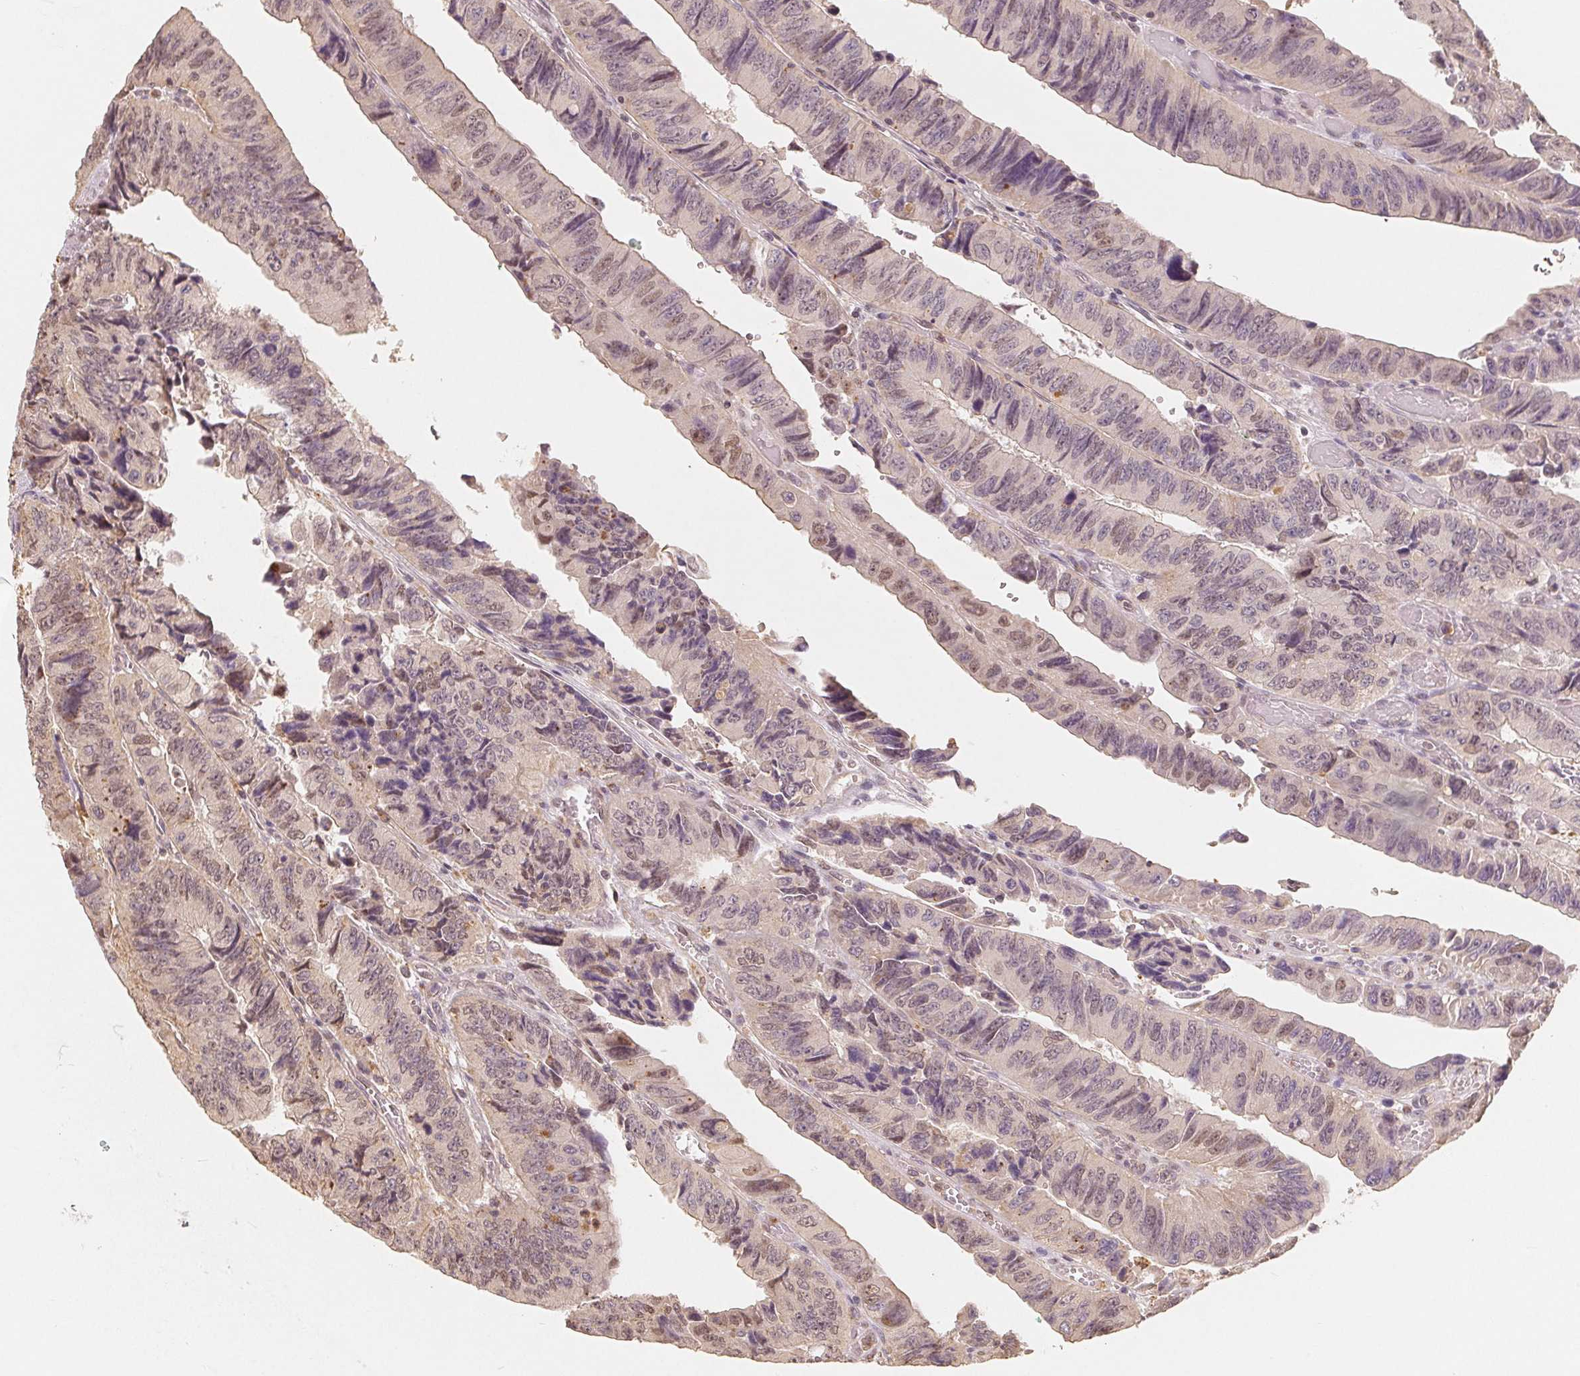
{"staining": {"intensity": "weak", "quantity": "25%-75%", "location": "nuclear"}, "tissue": "colorectal cancer", "cell_type": "Tumor cells", "image_type": "cancer", "snomed": [{"axis": "morphology", "description": "Adenocarcinoma, NOS"}, {"axis": "topography", "description": "Colon"}], "caption": "High-power microscopy captured an immunohistochemistry (IHC) micrograph of colorectal cancer, revealing weak nuclear staining in approximately 25%-75% of tumor cells.", "gene": "GUSB", "patient": {"sex": "female", "age": 84}}